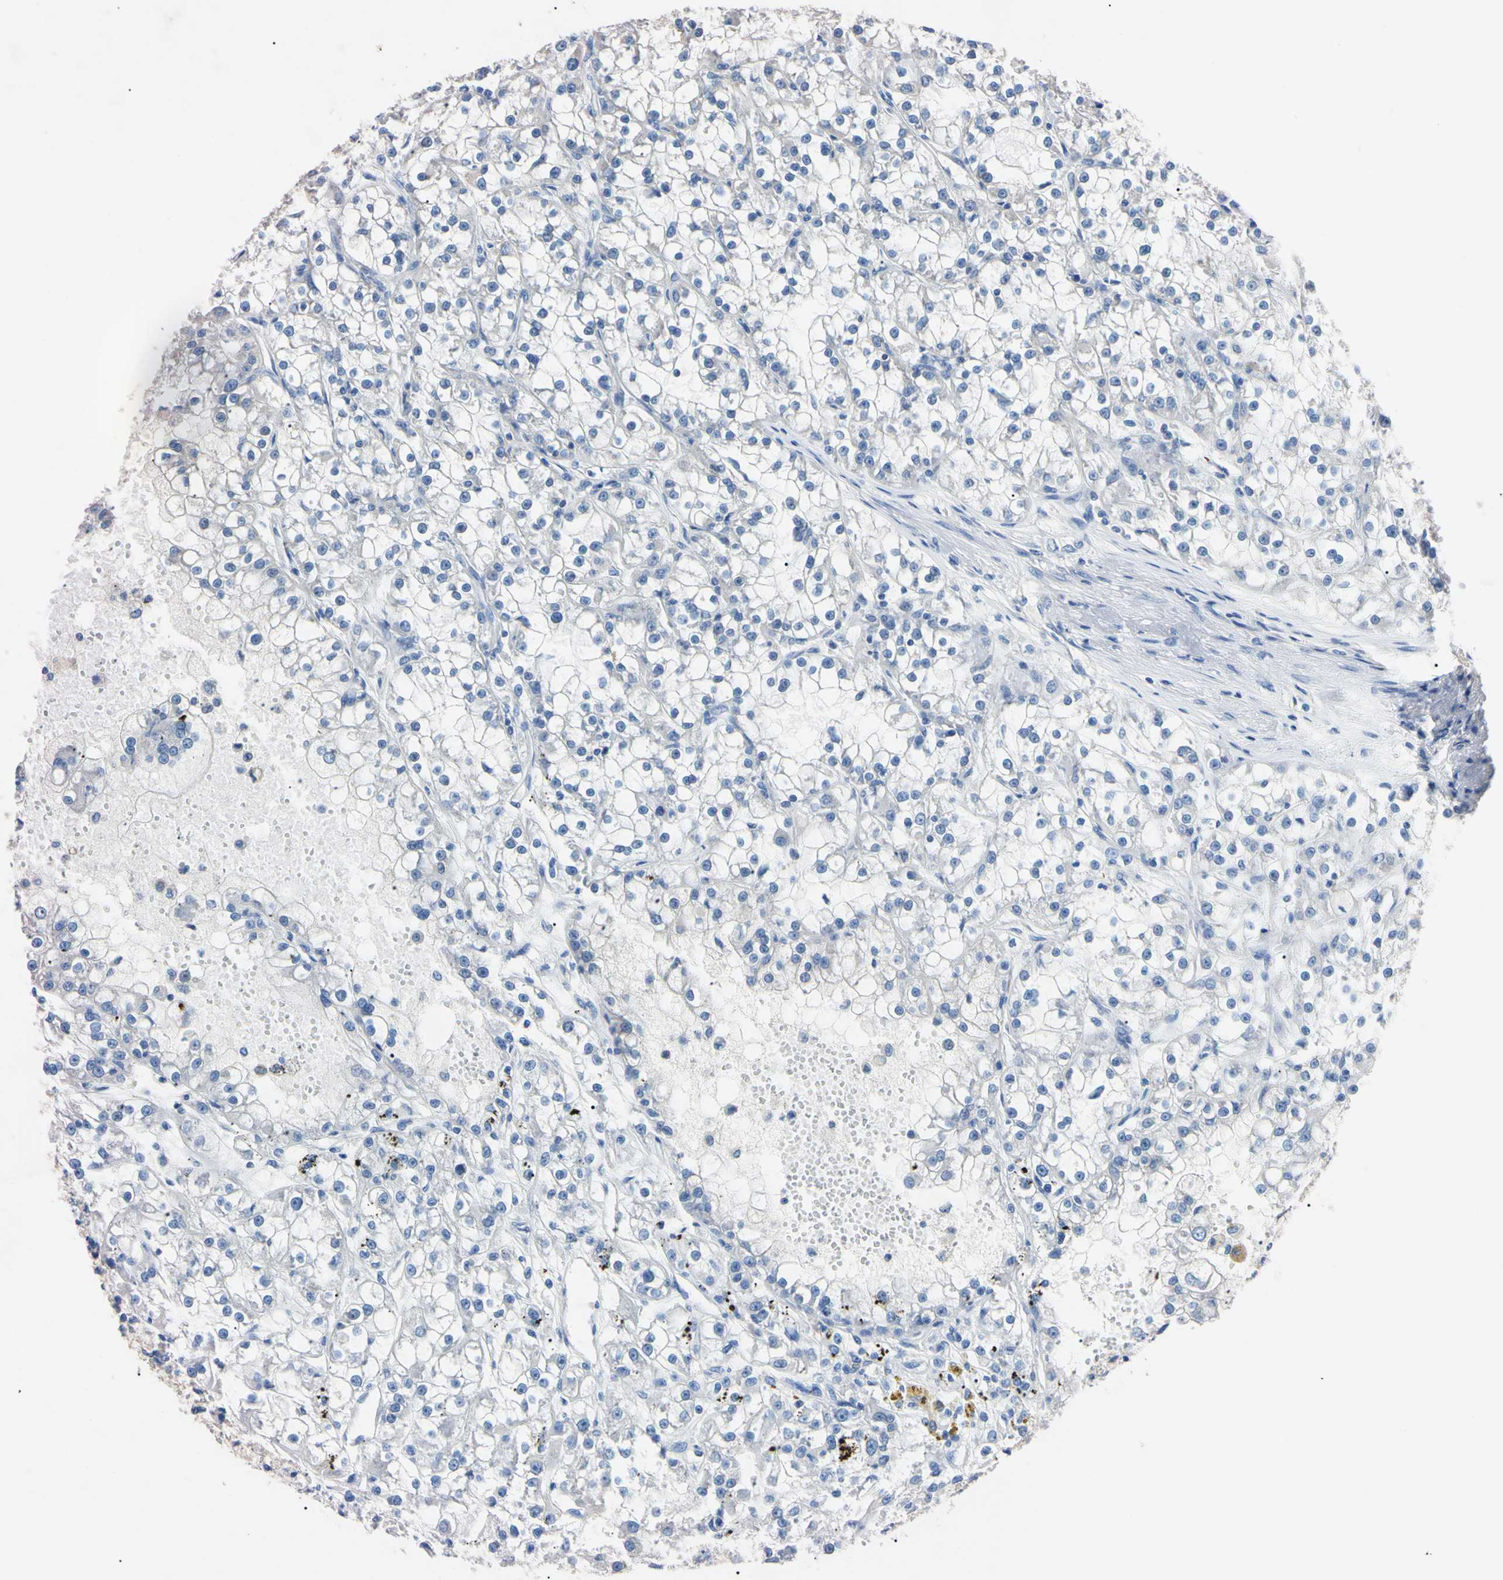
{"staining": {"intensity": "negative", "quantity": "none", "location": "none"}, "tissue": "renal cancer", "cell_type": "Tumor cells", "image_type": "cancer", "snomed": [{"axis": "morphology", "description": "Adenocarcinoma, NOS"}, {"axis": "topography", "description": "Kidney"}], "caption": "There is no significant positivity in tumor cells of adenocarcinoma (renal).", "gene": "PNKD", "patient": {"sex": "female", "age": 52}}